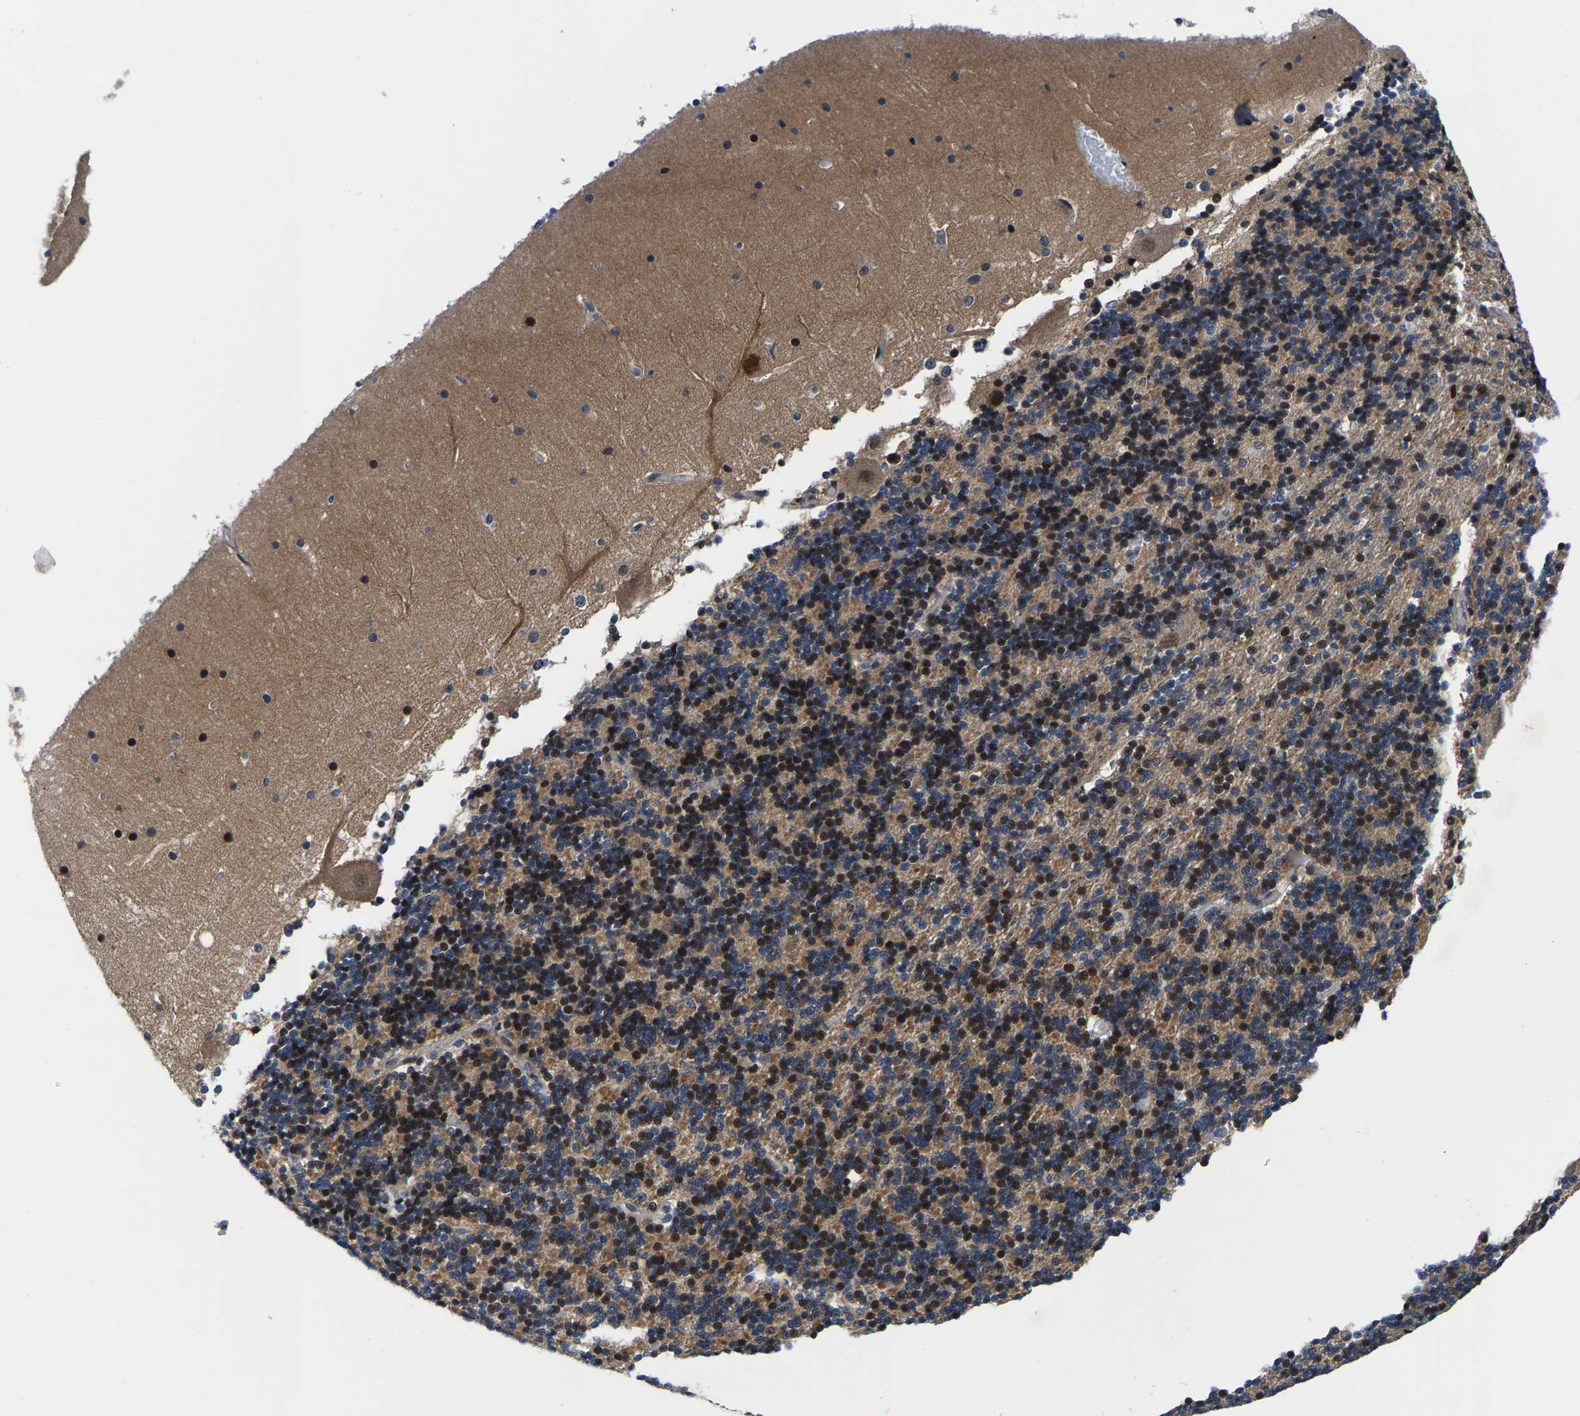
{"staining": {"intensity": "strong", "quantity": "25%-75%", "location": "nuclear"}, "tissue": "cerebellum", "cell_type": "Cells in granular layer", "image_type": "normal", "snomed": [{"axis": "morphology", "description": "Normal tissue, NOS"}, {"axis": "topography", "description": "Cerebellum"}], "caption": "This photomicrograph shows normal cerebellum stained with IHC to label a protein in brown. The nuclear of cells in granular layer show strong positivity for the protein. Nuclei are counter-stained blue.", "gene": "GTPBP10", "patient": {"sex": "female", "age": 19}}